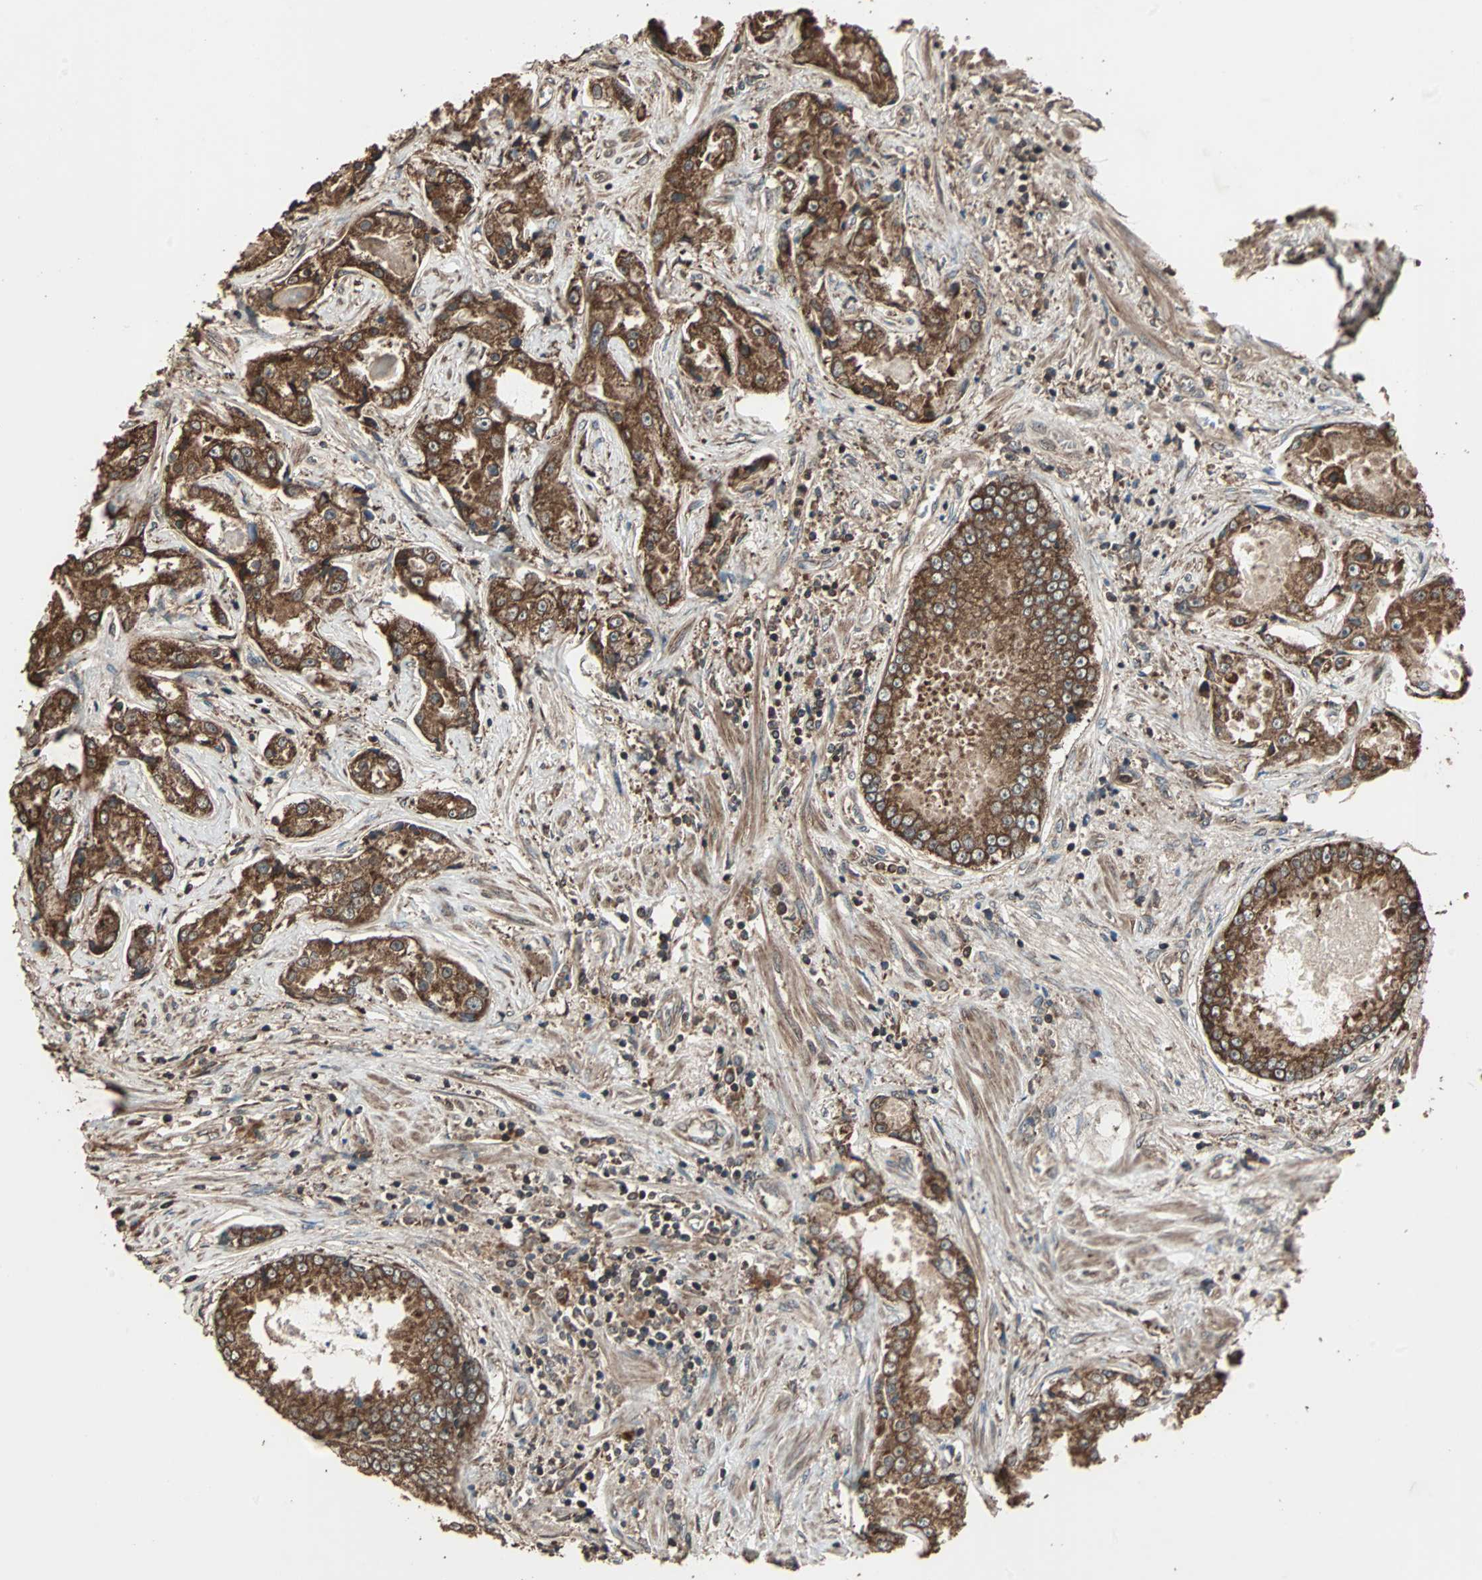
{"staining": {"intensity": "strong", "quantity": ">75%", "location": "cytoplasmic/membranous"}, "tissue": "prostate cancer", "cell_type": "Tumor cells", "image_type": "cancer", "snomed": [{"axis": "morphology", "description": "Adenocarcinoma, High grade"}, {"axis": "topography", "description": "Prostate"}], "caption": "Protein staining of adenocarcinoma (high-grade) (prostate) tissue reveals strong cytoplasmic/membranous staining in approximately >75% of tumor cells. The protein is shown in brown color, while the nuclei are stained blue.", "gene": "LAMTOR5", "patient": {"sex": "male", "age": 73}}